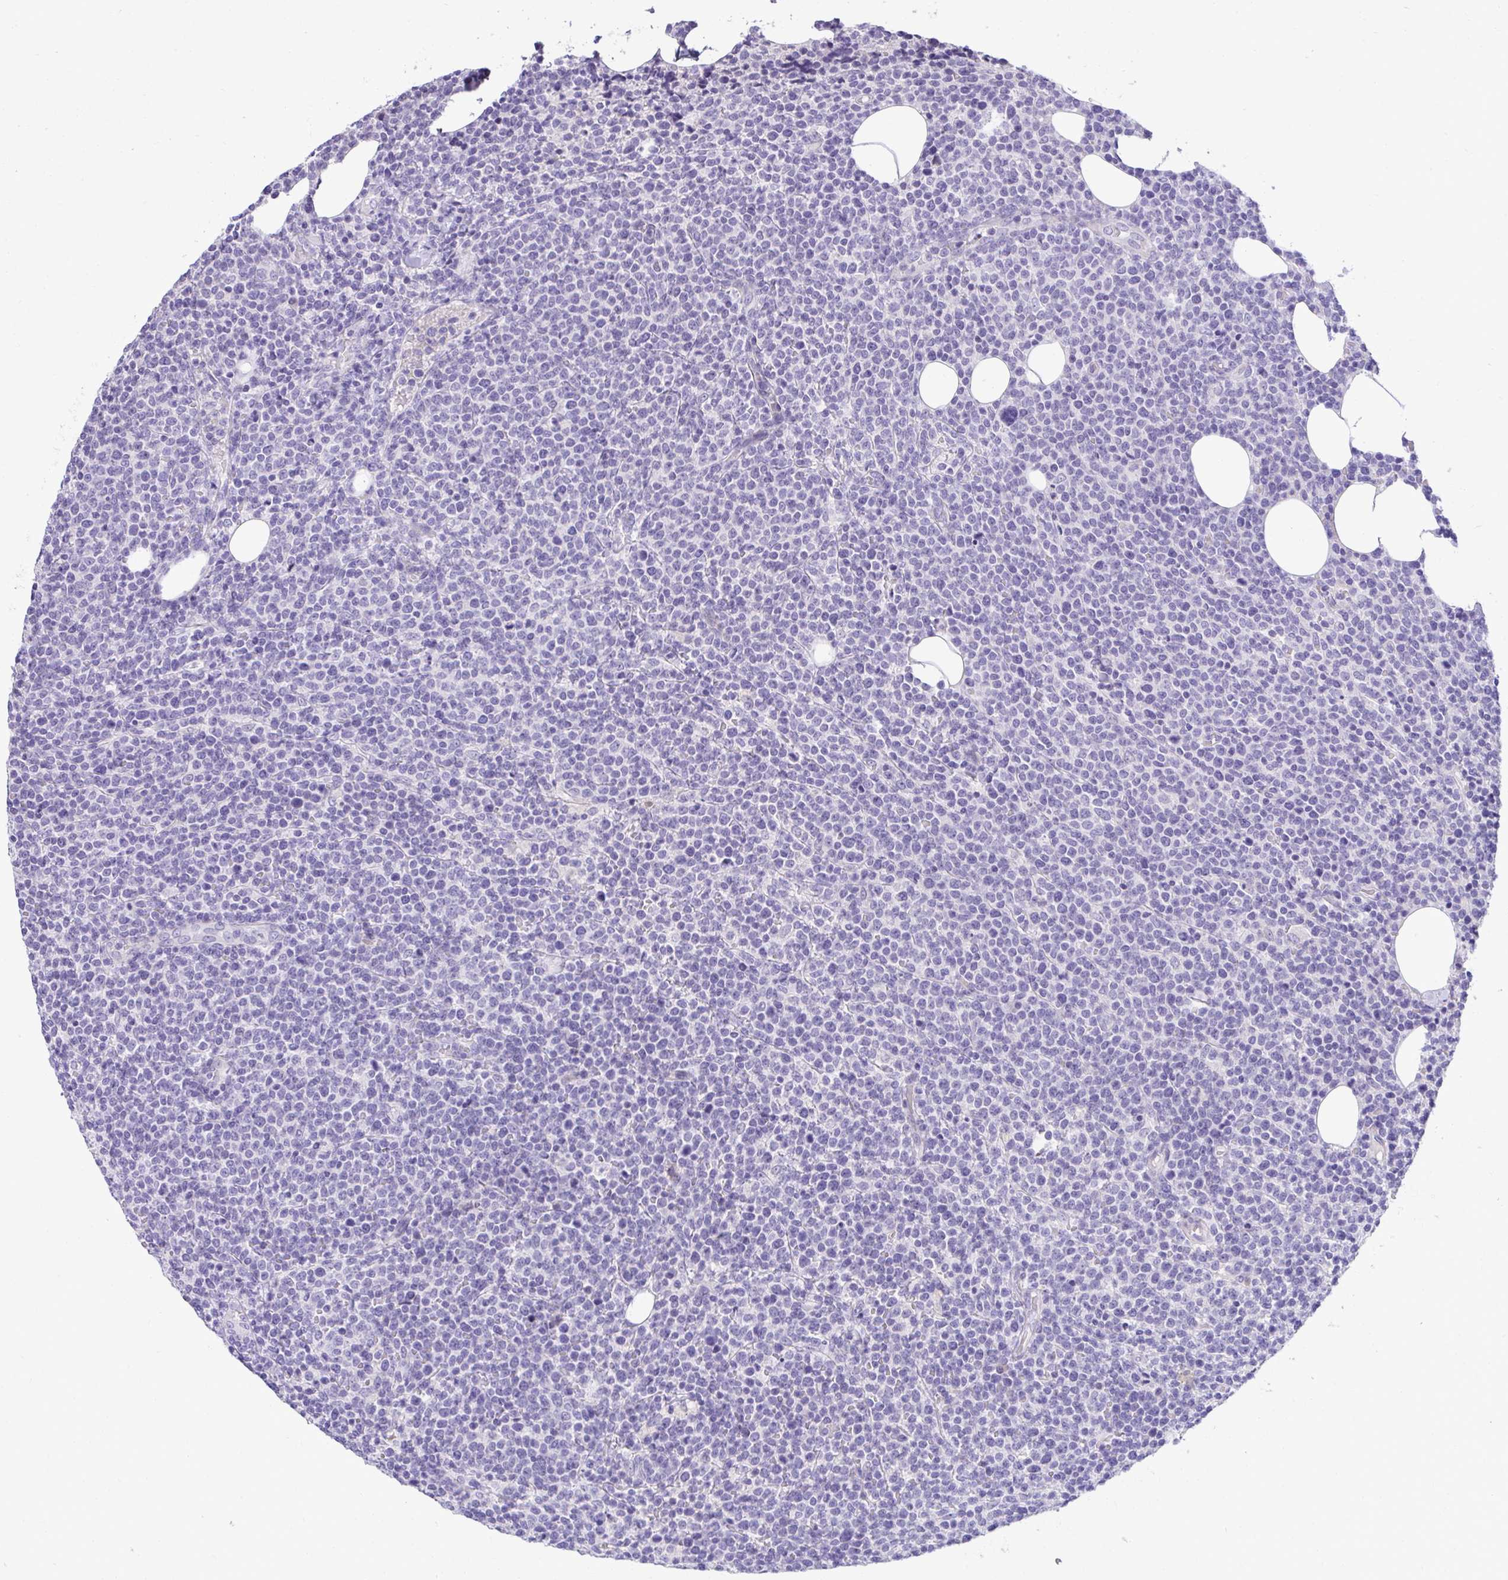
{"staining": {"intensity": "negative", "quantity": "none", "location": "none"}, "tissue": "lymphoma", "cell_type": "Tumor cells", "image_type": "cancer", "snomed": [{"axis": "morphology", "description": "Malignant lymphoma, non-Hodgkin's type, High grade"}, {"axis": "topography", "description": "Lymph node"}], "caption": "Tumor cells show no significant positivity in high-grade malignant lymphoma, non-Hodgkin's type. (Brightfield microscopy of DAB immunohistochemistry (IHC) at high magnification).", "gene": "TMCO5A", "patient": {"sex": "male", "age": 61}}